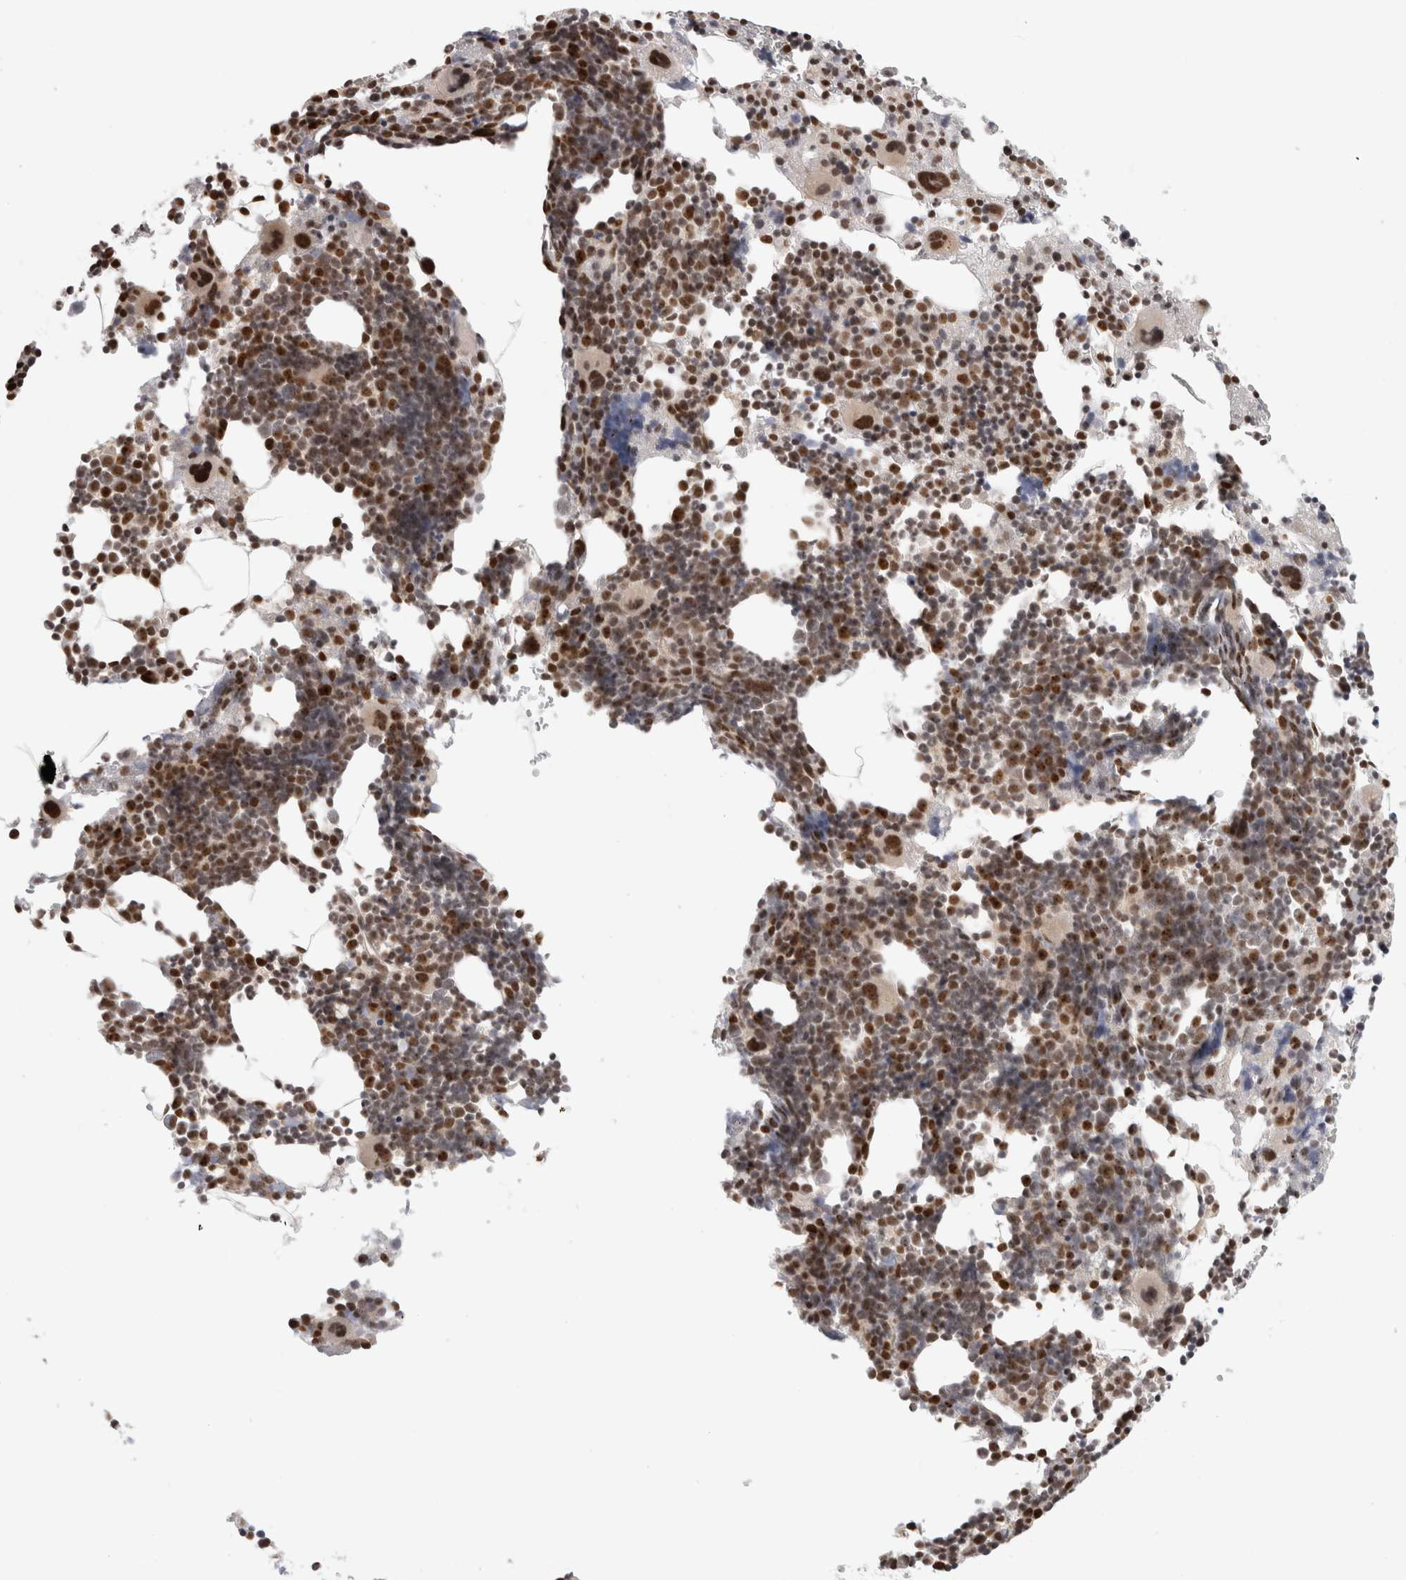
{"staining": {"intensity": "moderate", "quantity": ">75%", "location": "nuclear"}, "tissue": "bone marrow", "cell_type": "Hematopoietic cells", "image_type": "normal", "snomed": [{"axis": "morphology", "description": "Normal tissue, NOS"}, {"axis": "morphology", "description": "Inflammation, NOS"}, {"axis": "topography", "description": "Bone marrow"}], "caption": "Hematopoietic cells show medium levels of moderate nuclear expression in approximately >75% of cells in unremarkable bone marrow. Nuclei are stained in blue.", "gene": "EBNA1BP2", "patient": {"sex": "male", "age": 31}}